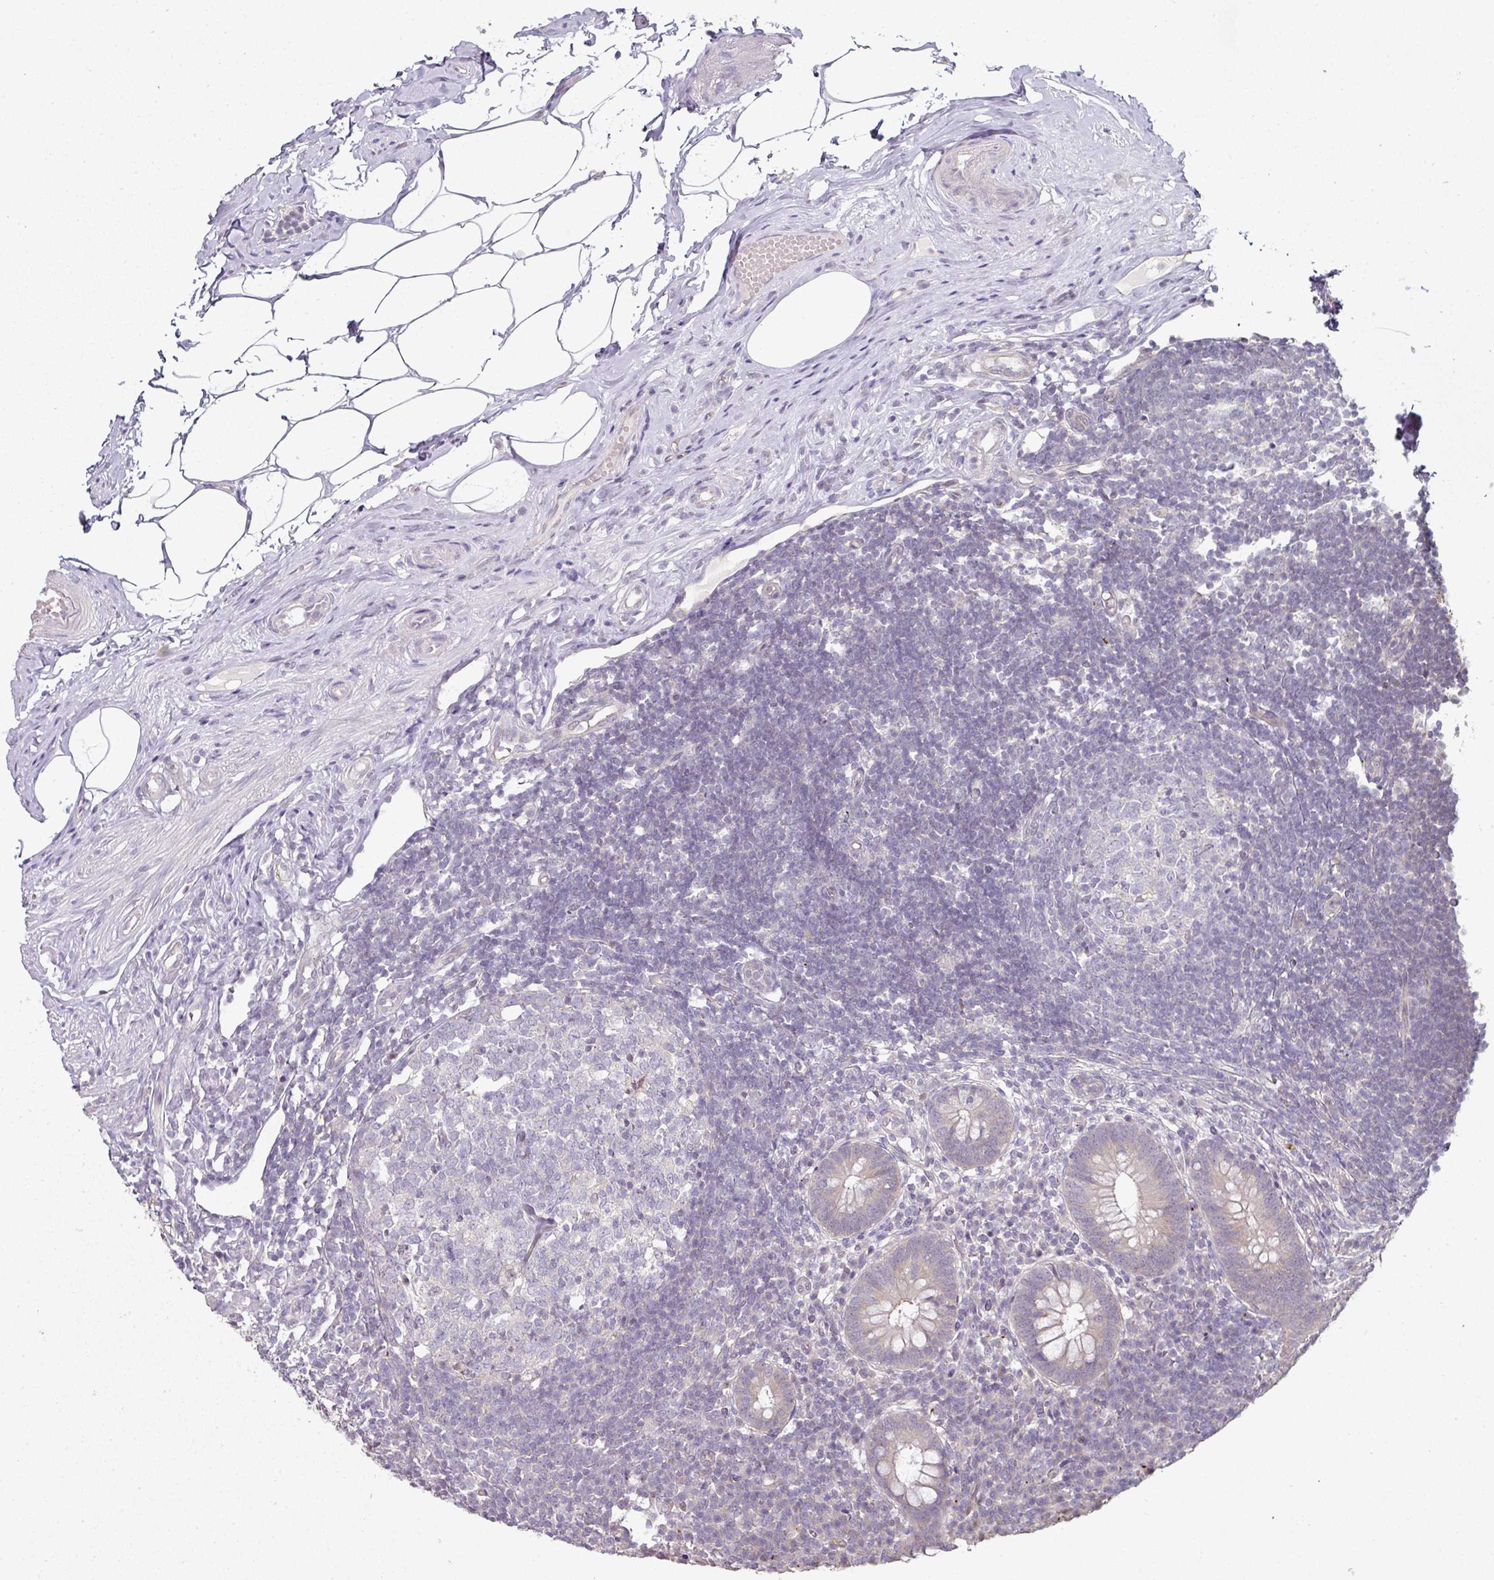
{"staining": {"intensity": "weak", "quantity": "<25%", "location": "cytoplasmic/membranous"}, "tissue": "appendix", "cell_type": "Glandular cells", "image_type": "normal", "snomed": [{"axis": "morphology", "description": "Normal tissue, NOS"}, {"axis": "topography", "description": "Appendix"}], "caption": "Human appendix stained for a protein using immunohistochemistry (IHC) displays no staining in glandular cells.", "gene": "C19orf33", "patient": {"sex": "female", "age": 56}}